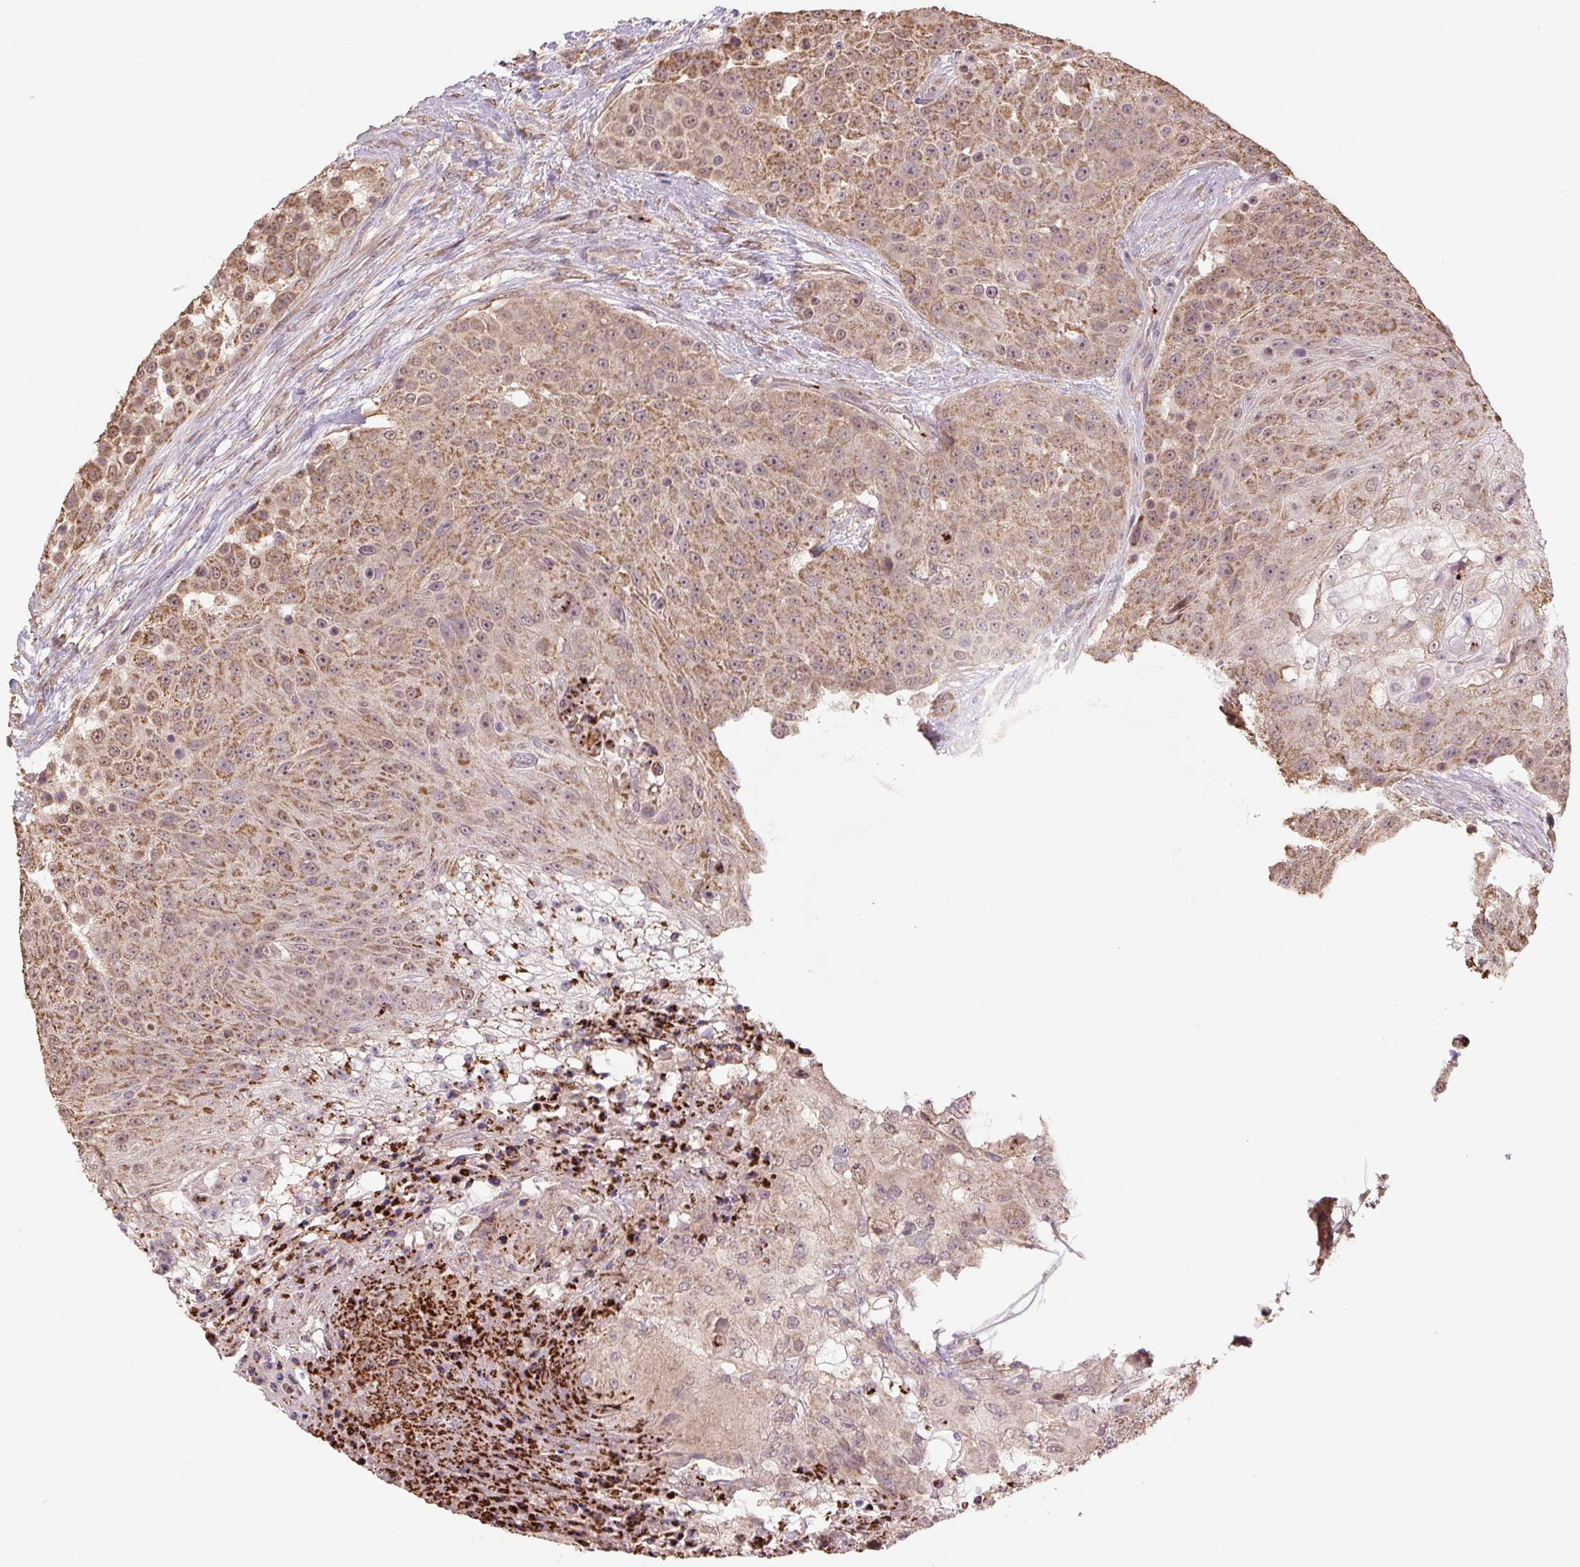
{"staining": {"intensity": "moderate", "quantity": ">75%", "location": "cytoplasmic/membranous"}, "tissue": "urothelial cancer", "cell_type": "Tumor cells", "image_type": "cancer", "snomed": [{"axis": "morphology", "description": "Urothelial carcinoma, High grade"}, {"axis": "topography", "description": "Urinary bladder"}], "caption": "About >75% of tumor cells in urothelial carcinoma (high-grade) demonstrate moderate cytoplasmic/membranous protein positivity as visualized by brown immunohistochemical staining.", "gene": "TMEM160", "patient": {"sex": "female", "age": 63}}